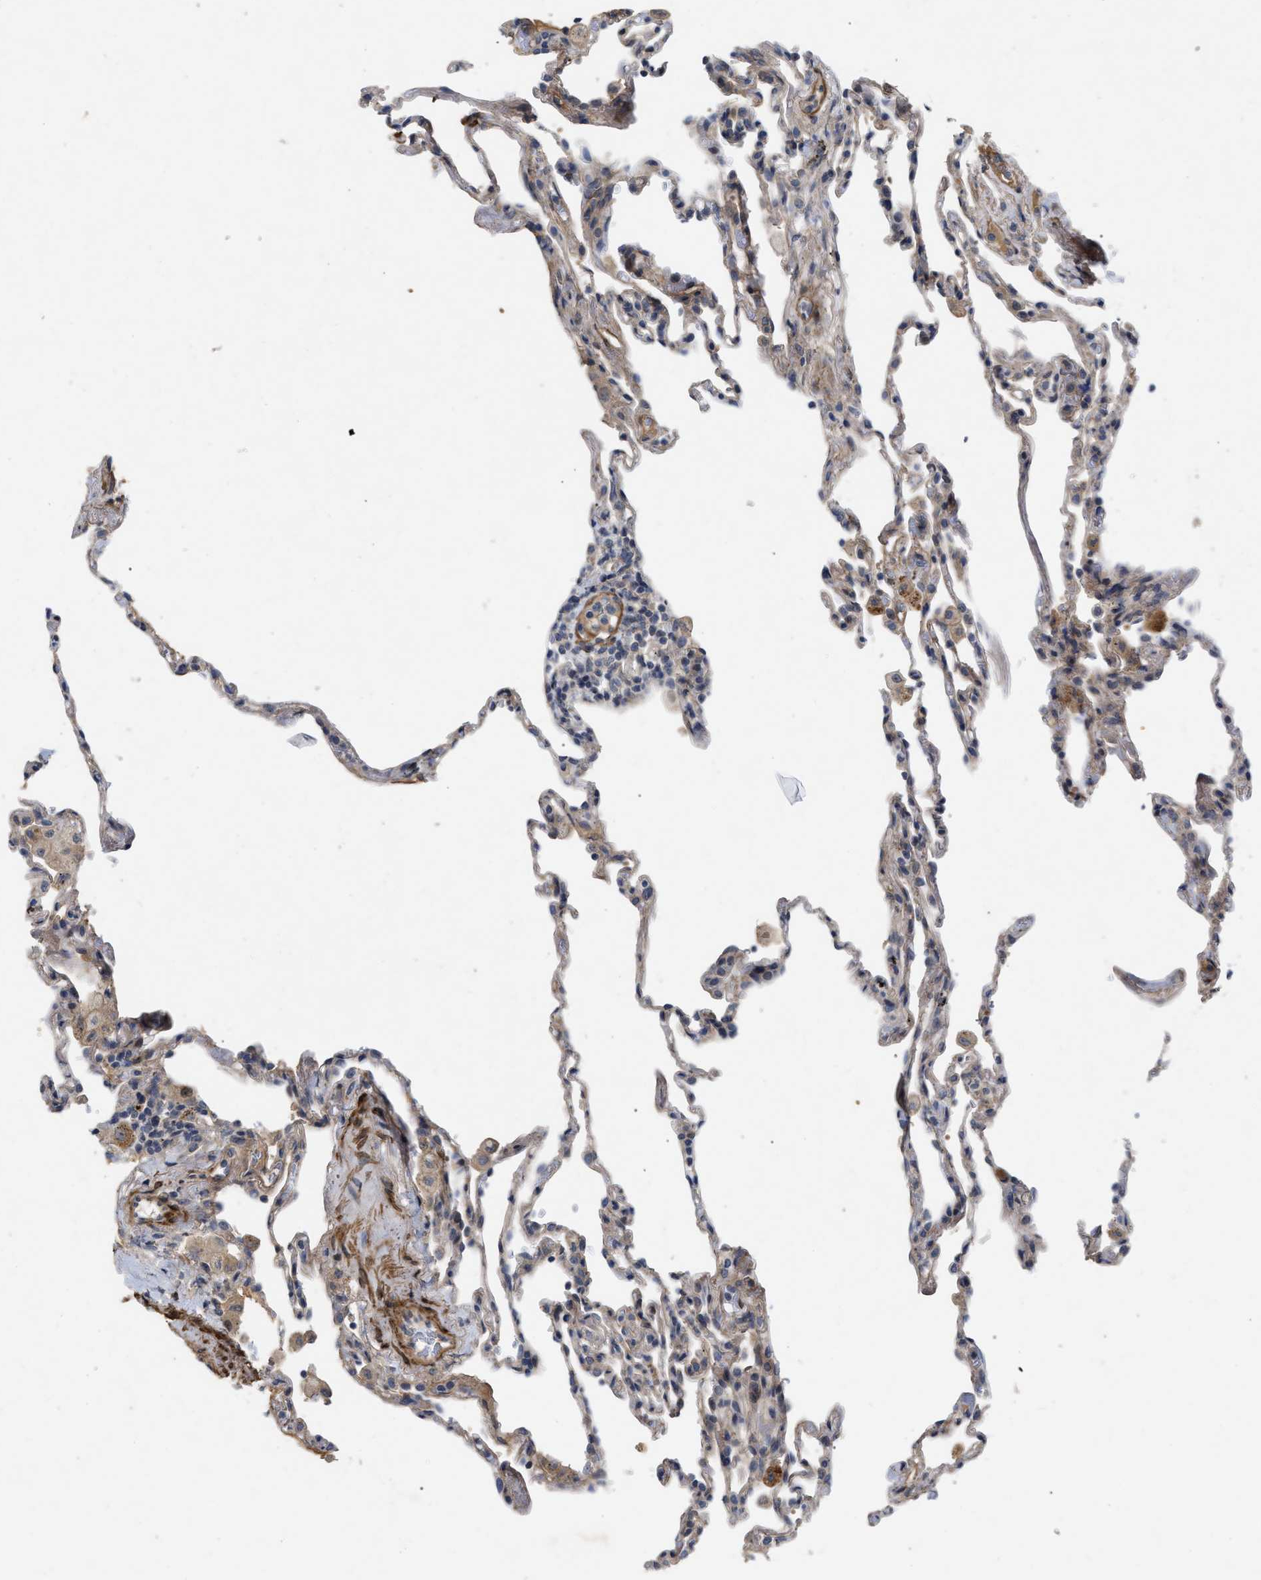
{"staining": {"intensity": "weak", "quantity": "25%-75%", "location": "cytoplasmic/membranous"}, "tissue": "lung", "cell_type": "Alveolar cells", "image_type": "normal", "snomed": [{"axis": "morphology", "description": "Normal tissue, NOS"}, {"axis": "topography", "description": "Lung"}], "caption": "Immunohistochemical staining of normal human lung displays low levels of weak cytoplasmic/membranous positivity in about 25%-75% of alveolar cells. (Stains: DAB in brown, nuclei in blue, Microscopy: brightfield microscopy at high magnification).", "gene": "ST6GALNAC6", "patient": {"sex": "male", "age": 59}}